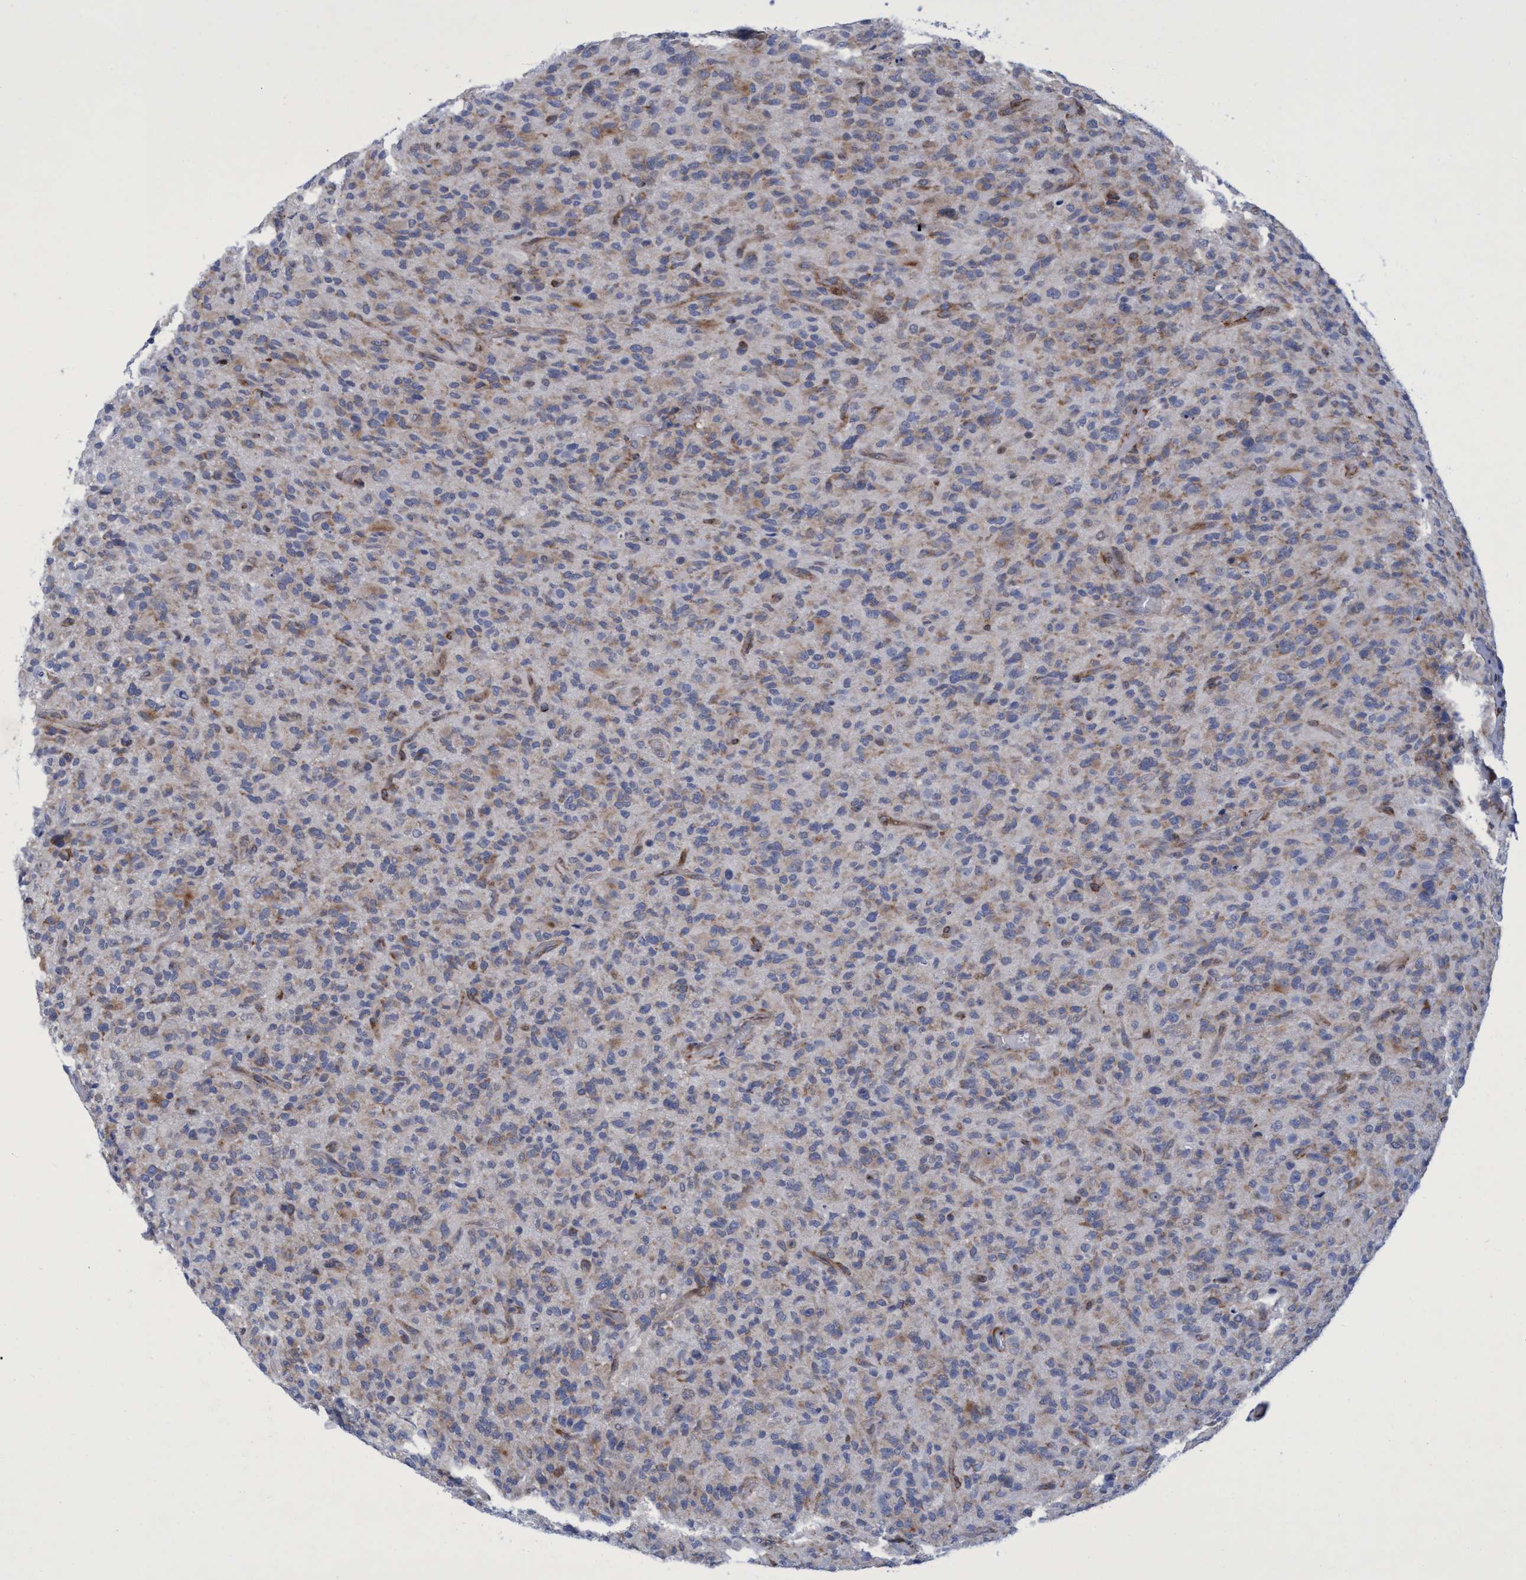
{"staining": {"intensity": "moderate", "quantity": "25%-75%", "location": "cytoplasmic/membranous"}, "tissue": "glioma", "cell_type": "Tumor cells", "image_type": "cancer", "snomed": [{"axis": "morphology", "description": "Glioma, malignant, High grade"}, {"axis": "topography", "description": "Brain"}], "caption": "Immunohistochemical staining of glioma shows medium levels of moderate cytoplasmic/membranous expression in about 25%-75% of tumor cells.", "gene": "R3HCC1", "patient": {"sex": "male", "age": 71}}